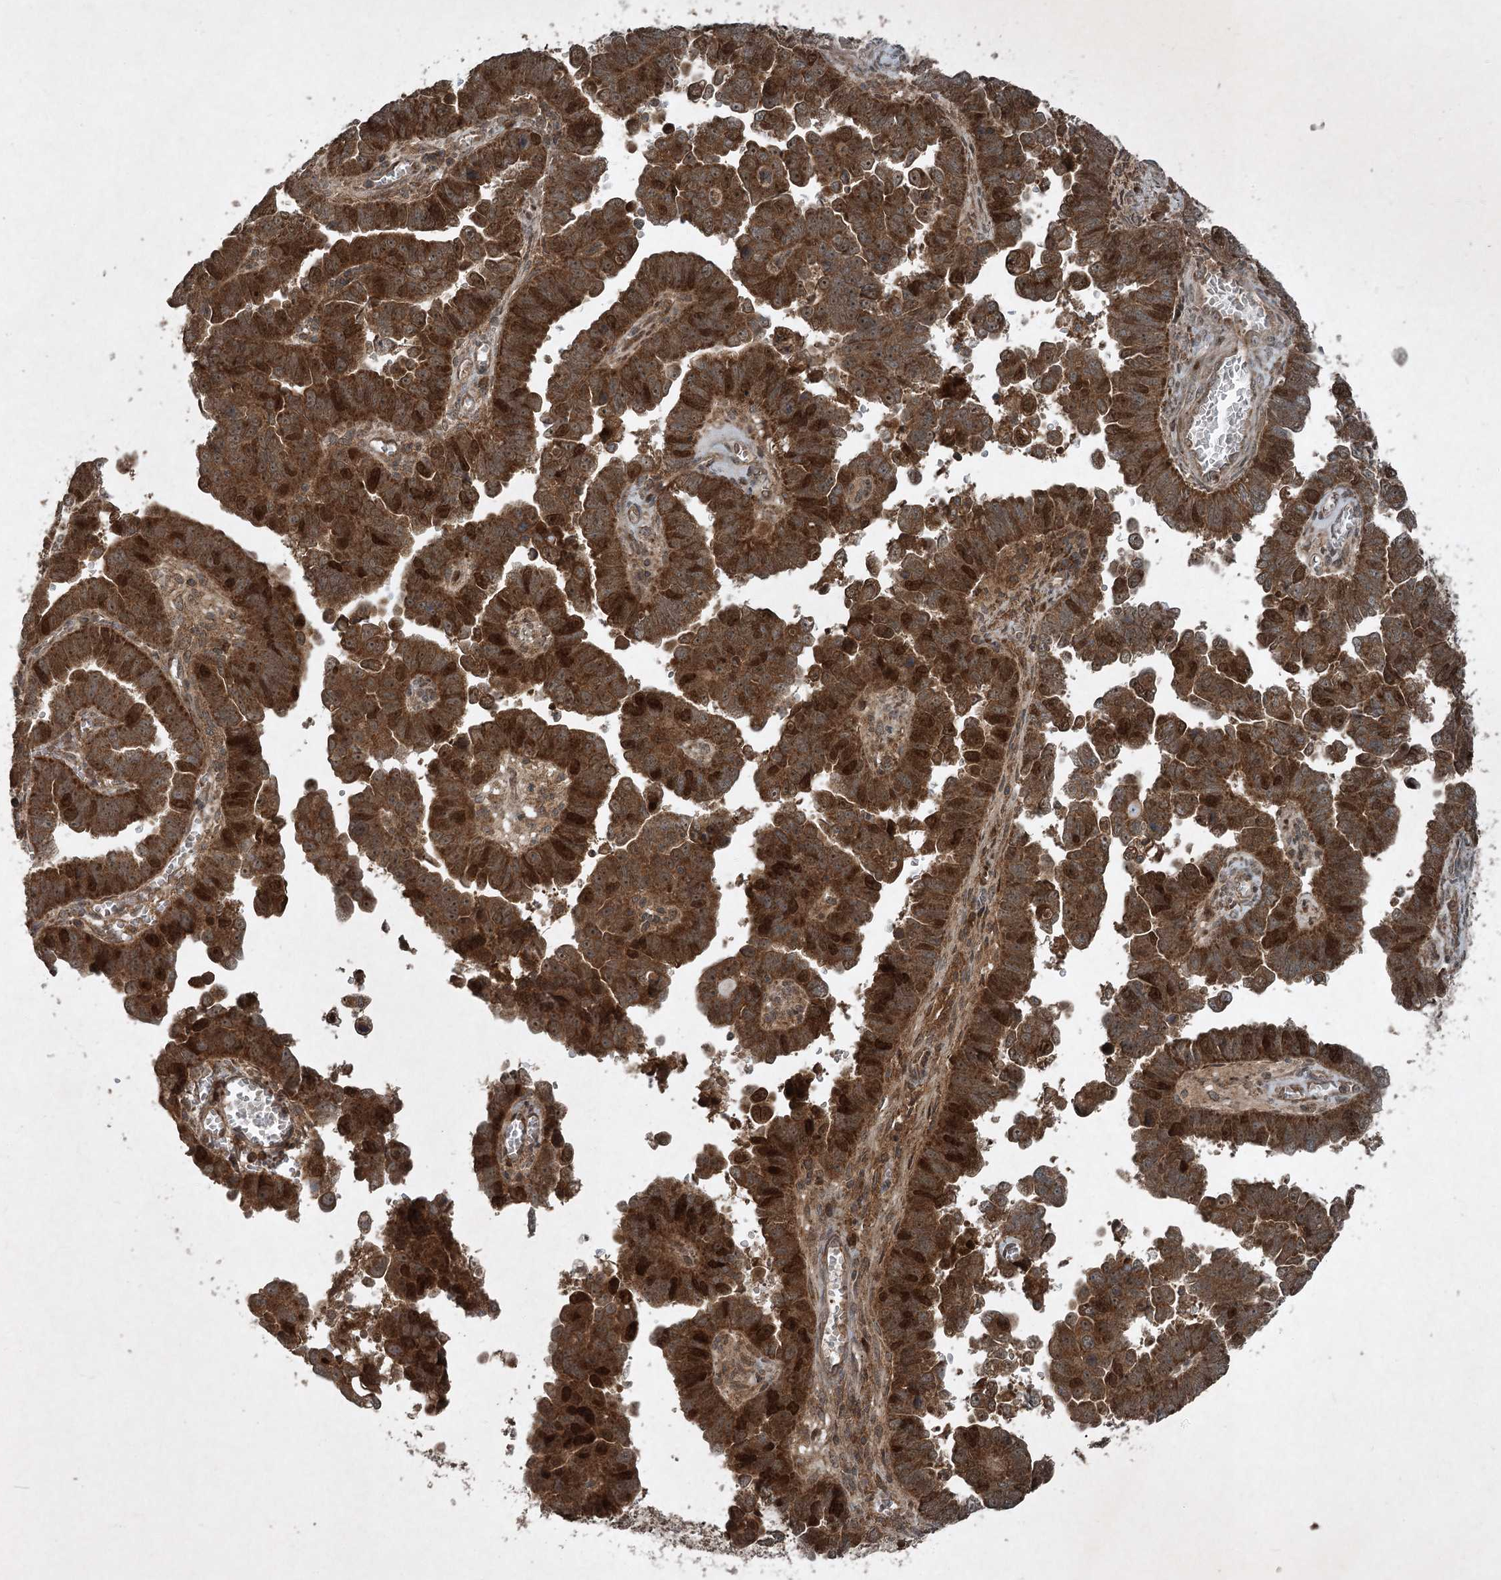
{"staining": {"intensity": "strong", "quantity": ">75%", "location": "cytoplasmic/membranous,nuclear"}, "tissue": "endometrial cancer", "cell_type": "Tumor cells", "image_type": "cancer", "snomed": [{"axis": "morphology", "description": "Adenocarcinoma, NOS"}, {"axis": "topography", "description": "Endometrium"}], "caption": "A high-resolution micrograph shows immunohistochemistry staining of adenocarcinoma (endometrial), which shows strong cytoplasmic/membranous and nuclear expression in about >75% of tumor cells.", "gene": "UNC93A", "patient": {"sex": "female", "age": 75}}